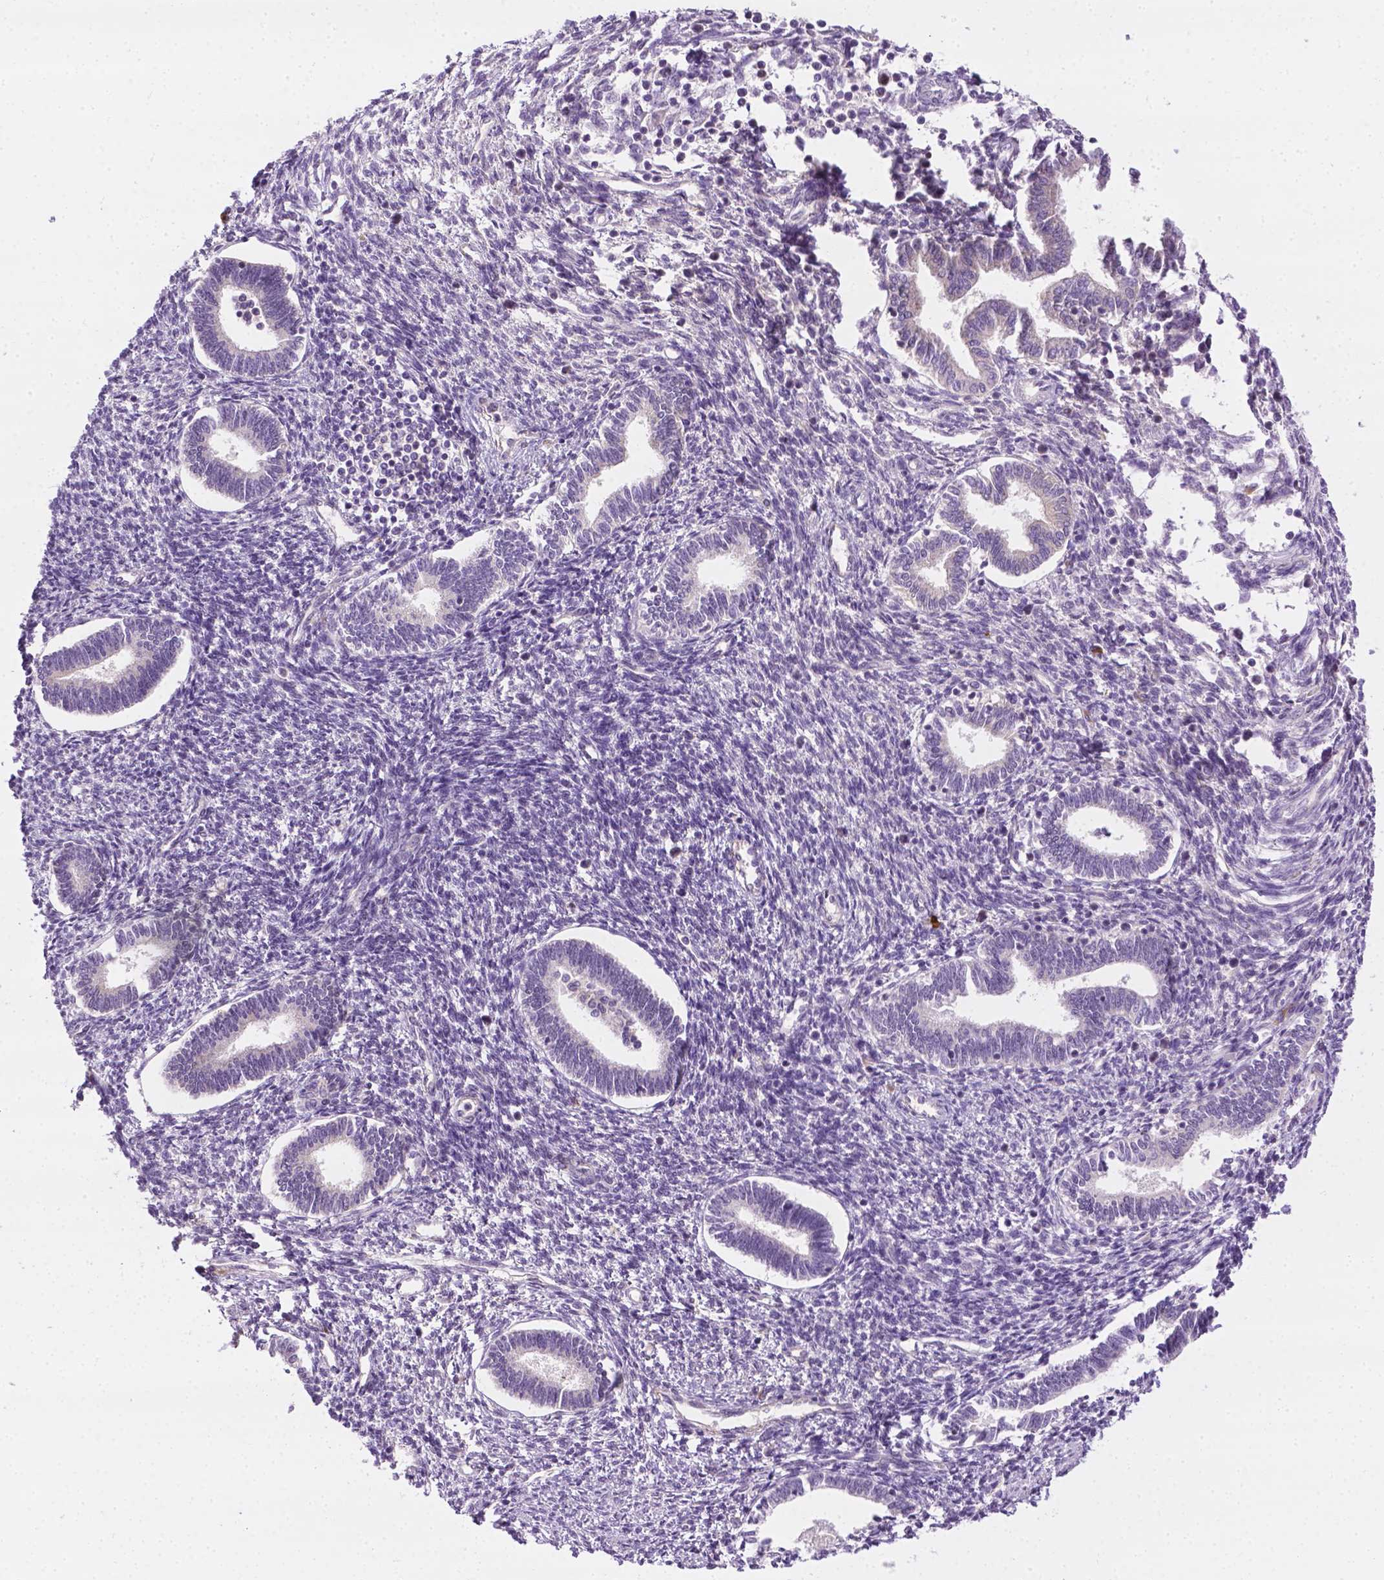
{"staining": {"intensity": "negative", "quantity": "none", "location": "none"}, "tissue": "endometrium", "cell_type": "Cells in endometrial stroma", "image_type": "normal", "snomed": [{"axis": "morphology", "description": "Normal tissue, NOS"}, {"axis": "topography", "description": "Endometrium"}], "caption": "A micrograph of endometrium stained for a protein reveals no brown staining in cells in endometrial stroma. (DAB (3,3'-diaminobenzidine) IHC with hematoxylin counter stain).", "gene": "DENND4A", "patient": {"sex": "female", "age": 42}}